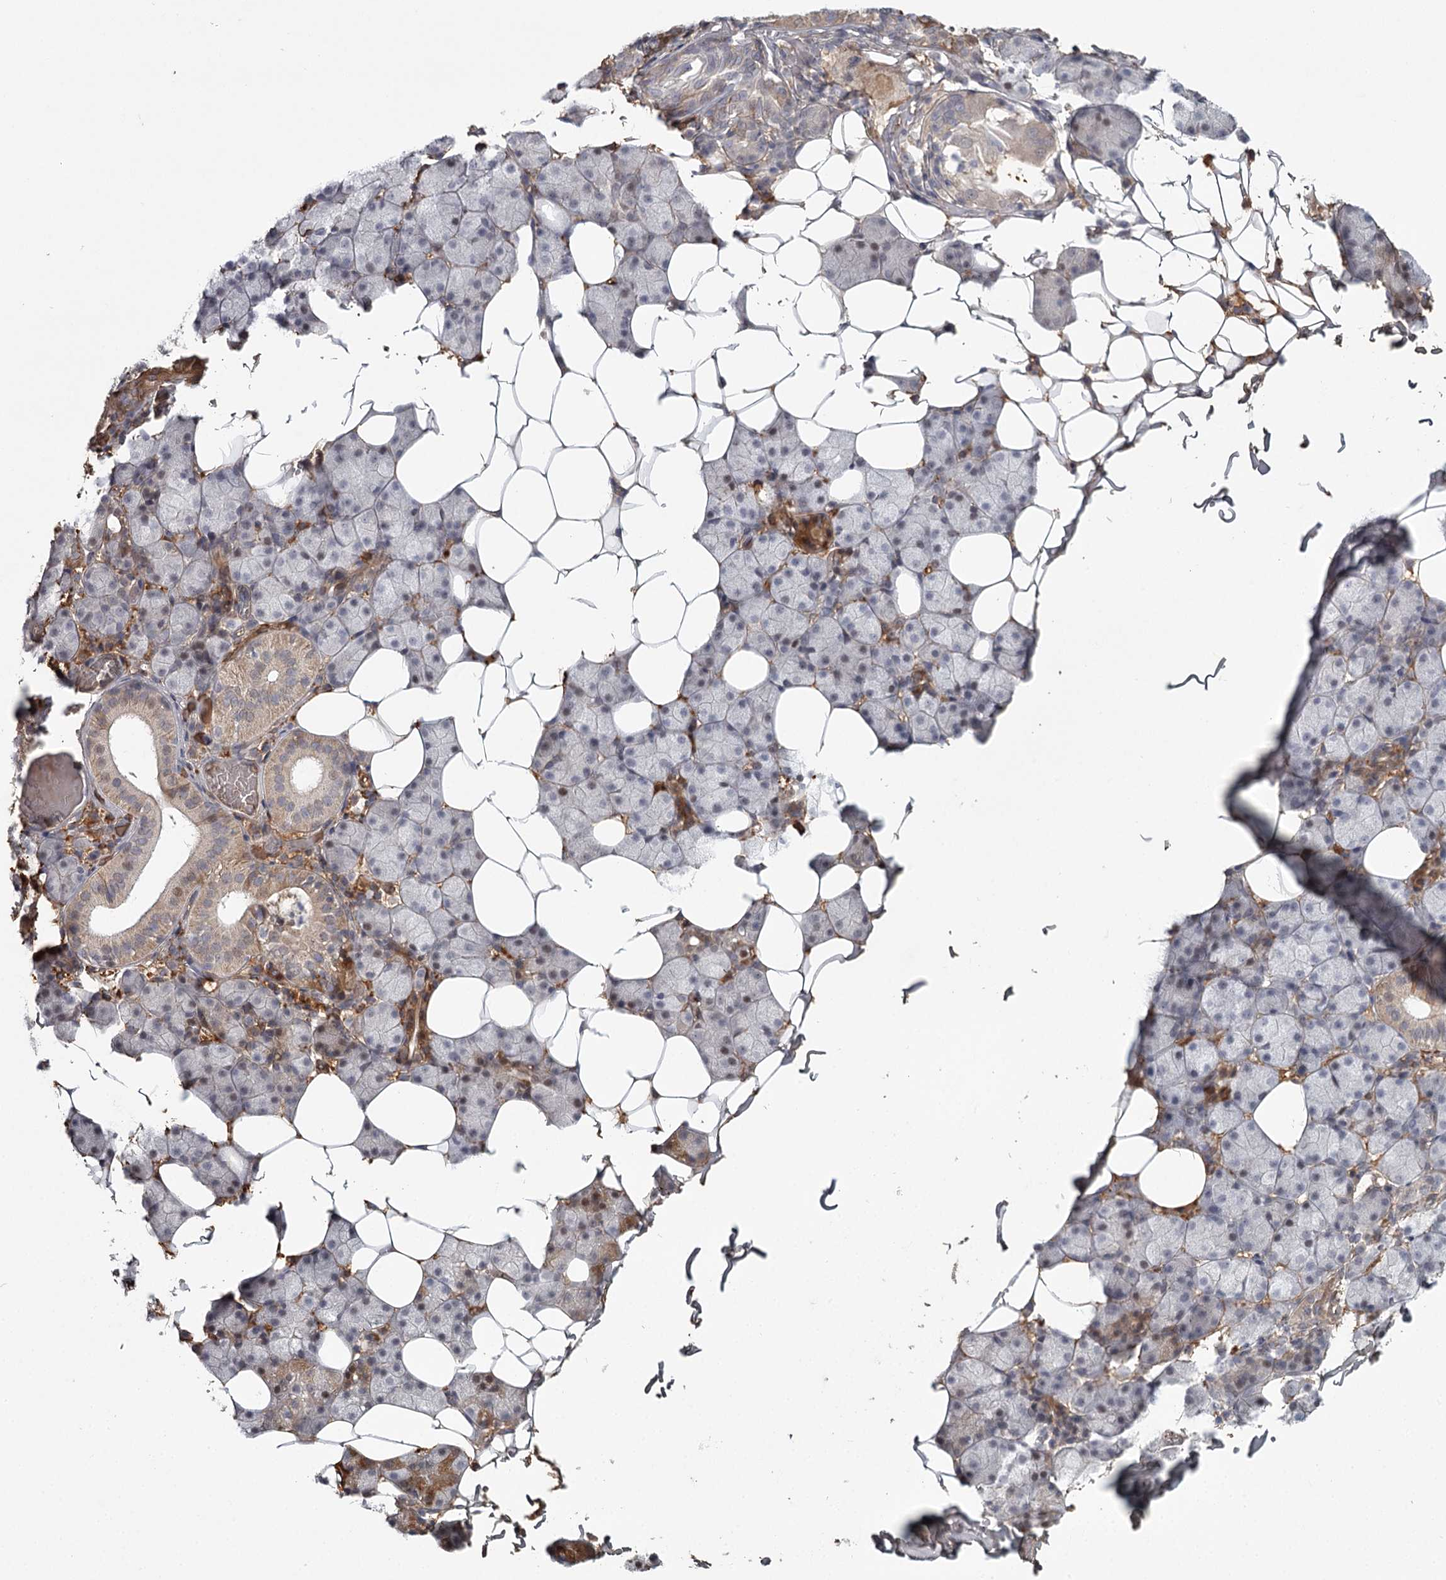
{"staining": {"intensity": "moderate", "quantity": "<25%", "location": "cytoplasmic/membranous"}, "tissue": "salivary gland", "cell_type": "Glandular cells", "image_type": "normal", "snomed": [{"axis": "morphology", "description": "Normal tissue, NOS"}, {"axis": "topography", "description": "Salivary gland"}], "caption": "Protein expression analysis of benign human salivary gland reveals moderate cytoplasmic/membranous expression in about <25% of glandular cells. (Brightfield microscopy of DAB IHC at high magnification).", "gene": "DHRS9", "patient": {"sex": "female", "age": 33}}